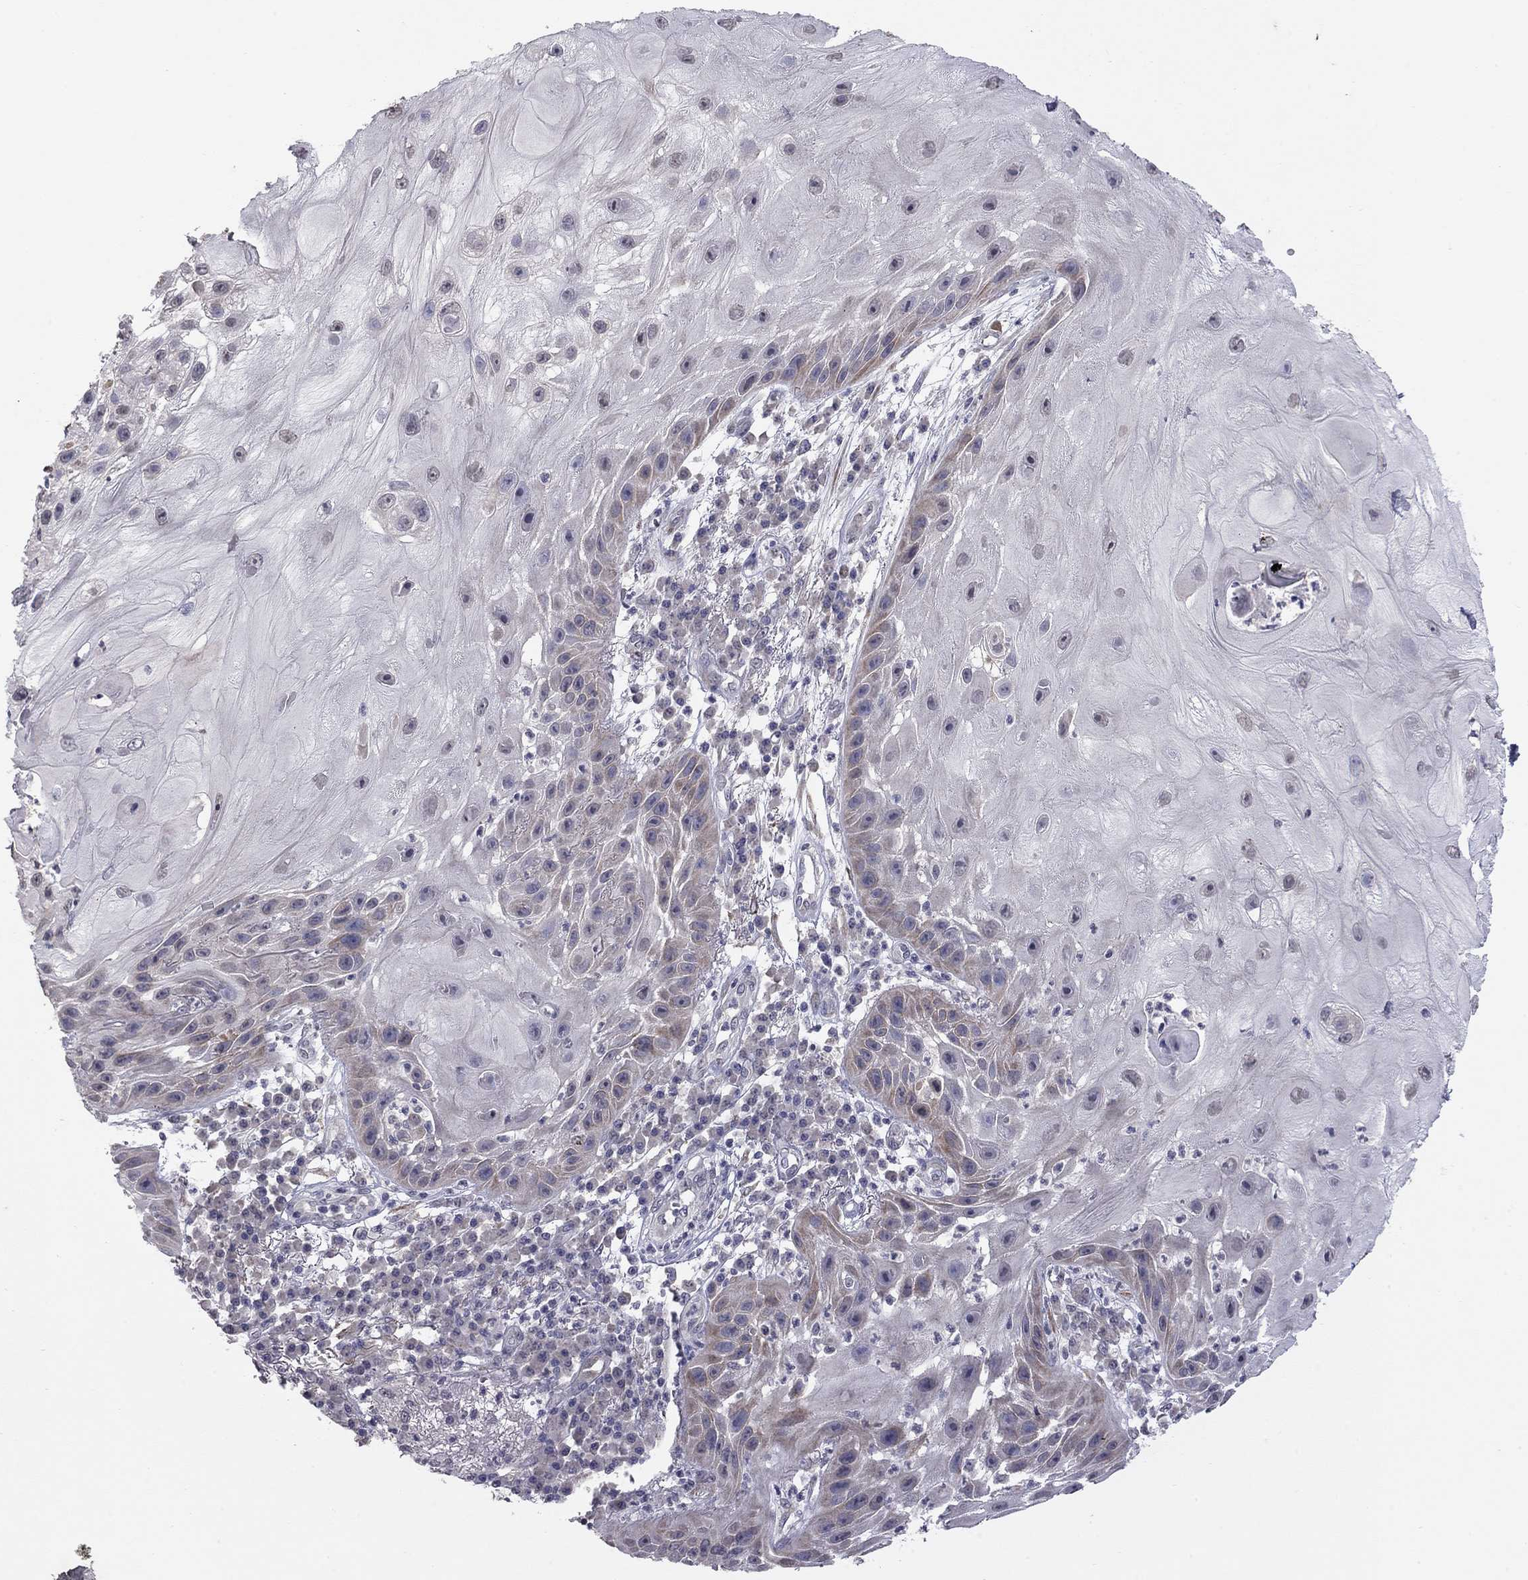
{"staining": {"intensity": "weak", "quantity": "<25%", "location": "cytoplasmic/membranous"}, "tissue": "skin cancer", "cell_type": "Tumor cells", "image_type": "cancer", "snomed": [{"axis": "morphology", "description": "Normal tissue, NOS"}, {"axis": "morphology", "description": "Squamous cell carcinoma, NOS"}, {"axis": "topography", "description": "Skin"}], "caption": "DAB (3,3'-diaminobenzidine) immunohistochemical staining of squamous cell carcinoma (skin) shows no significant expression in tumor cells.", "gene": "PRRT2", "patient": {"sex": "male", "age": 79}}